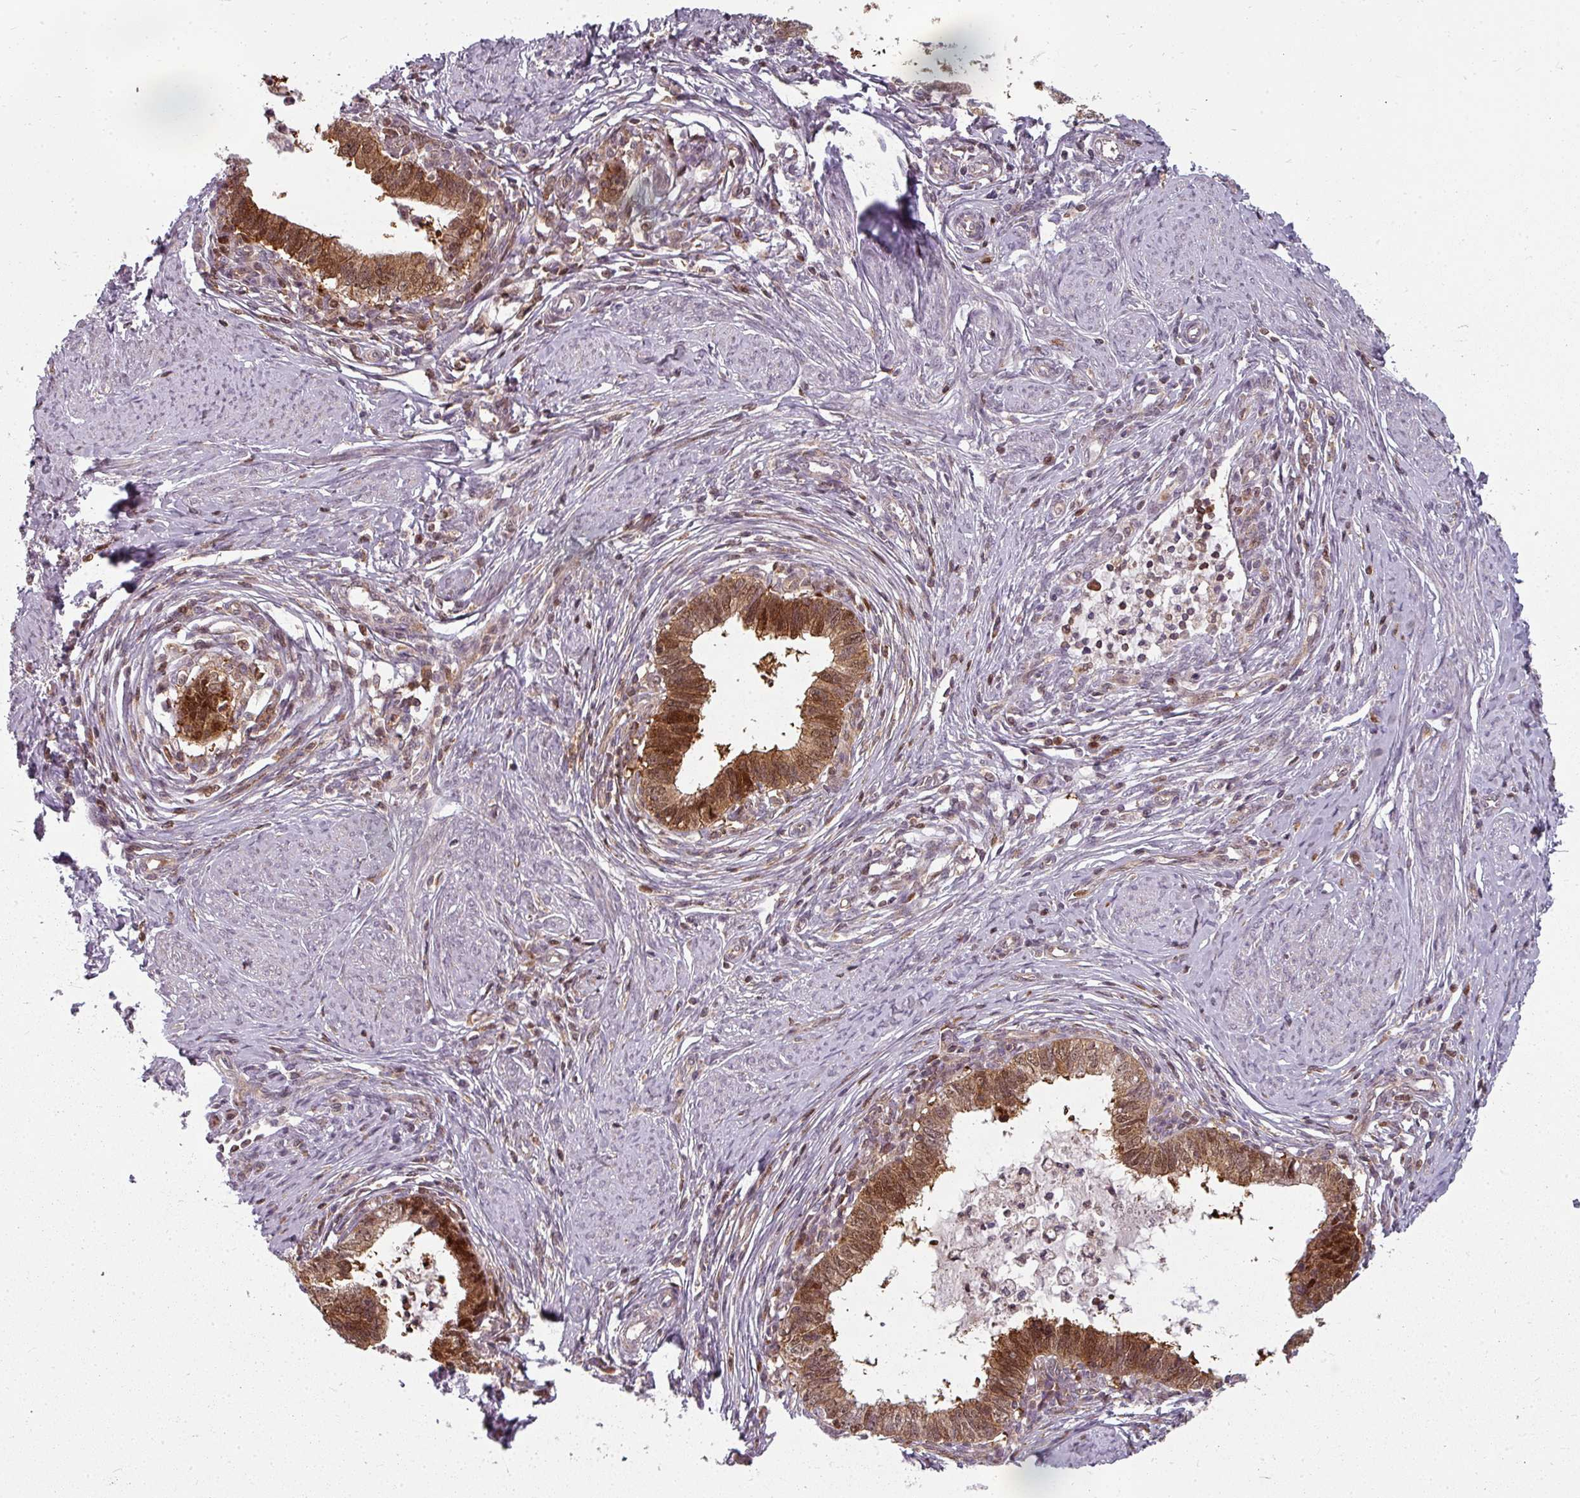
{"staining": {"intensity": "moderate", "quantity": ">75%", "location": "cytoplasmic/membranous,nuclear"}, "tissue": "cervical cancer", "cell_type": "Tumor cells", "image_type": "cancer", "snomed": [{"axis": "morphology", "description": "Adenocarcinoma, NOS"}, {"axis": "topography", "description": "Cervix"}], "caption": "Protein staining reveals moderate cytoplasmic/membranous and nuclear expression in approximately >75% of tumor cells in cervical cancer. (DAB (3,3'-diaminobenzidine) = brown stain, brightfield microscopy at high magnification).", "gene": "CLIC1", "patient": {"sex": "female", "age": 36}}